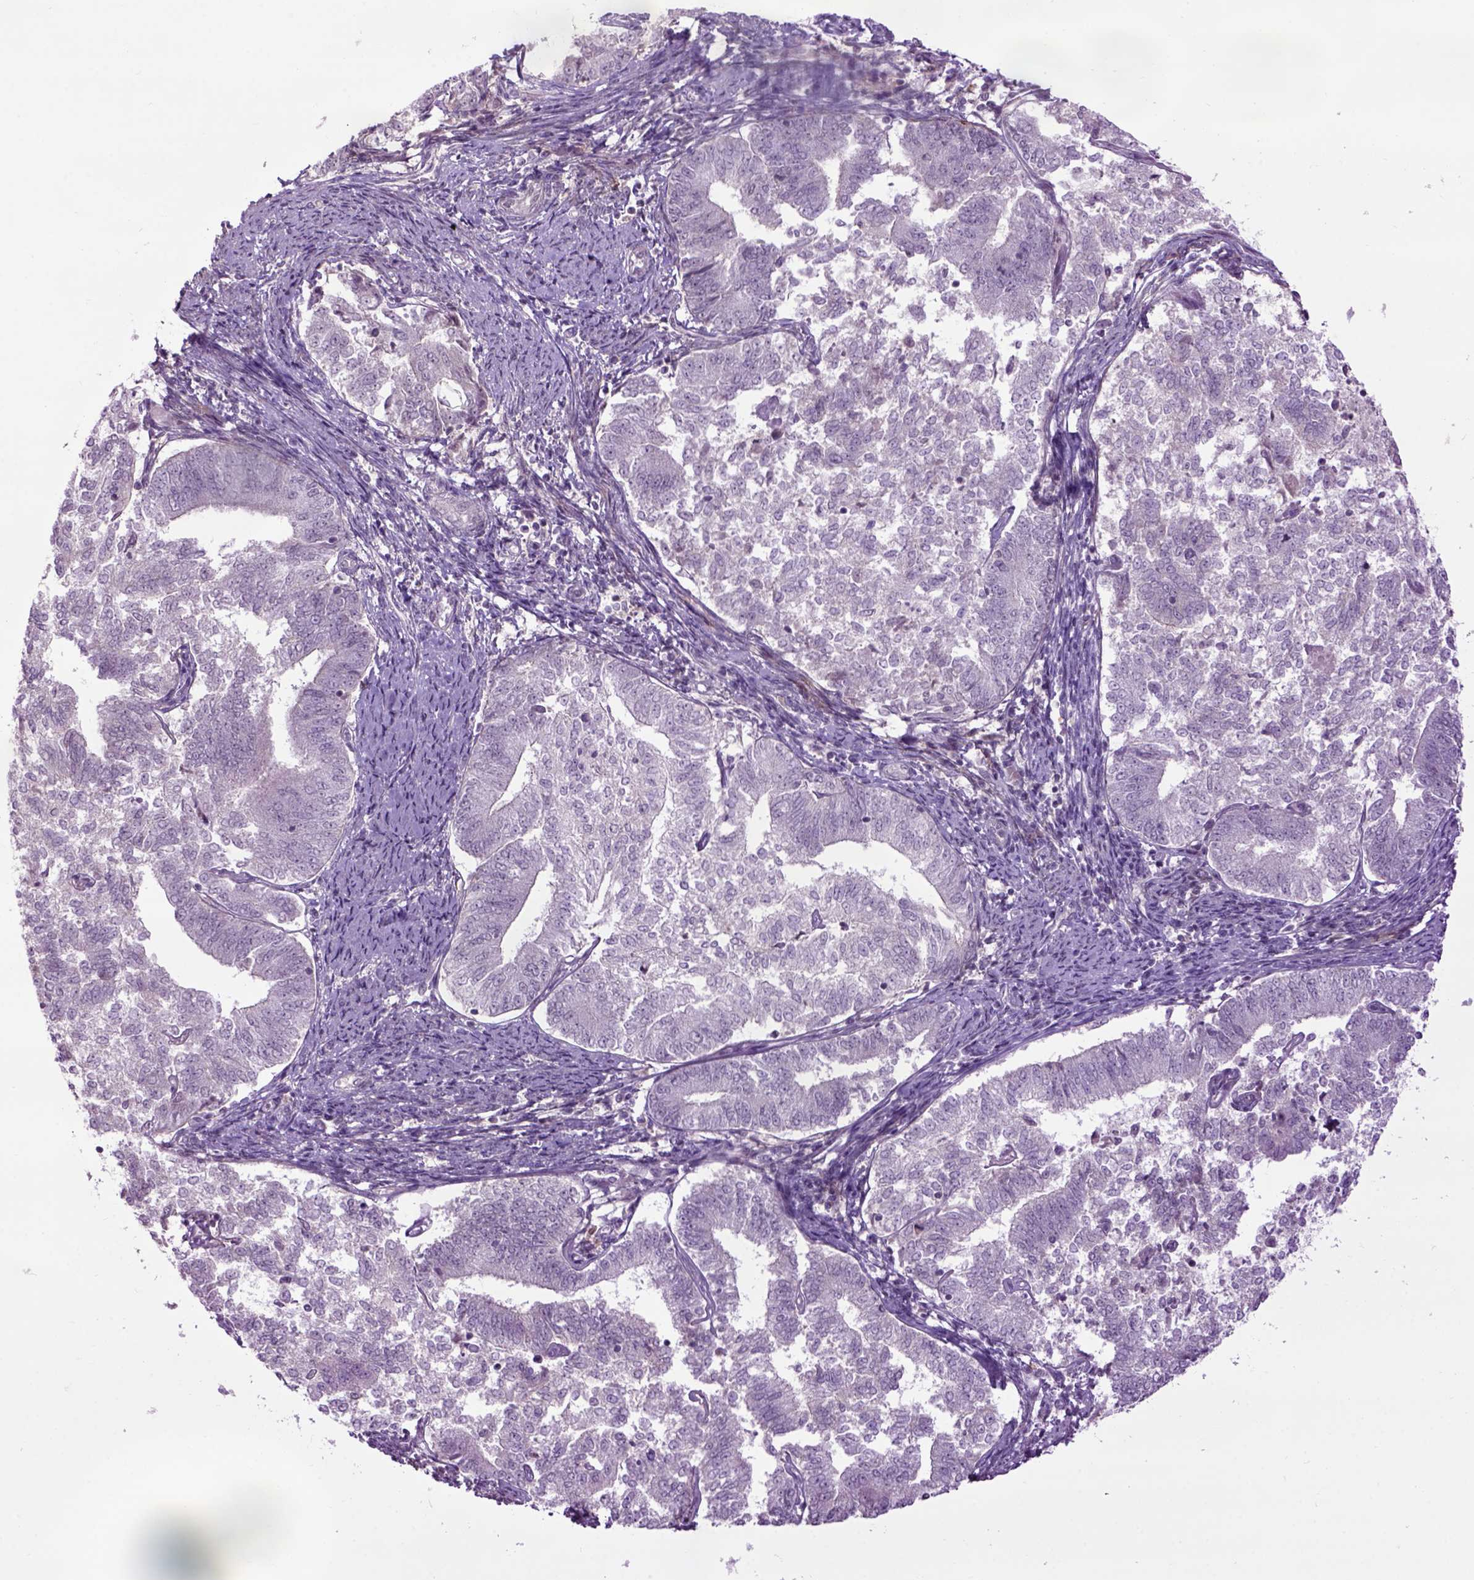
{"staining": {"intensity": "negative", "quantity": "none", "location": "none"}, "tissue": "endometrial cancer", "cell_type": "Tumor cells", "image_type": "cancer", "snomed": [{"axis": "morphology", "description": "Adenocarcinoma, NOS"}, {"axis": "topography", "description": "Endometrium"}], "caption": "The immunohistochemistry (IHC) image has no significant positivity in tumor cells of endometrial adenocarcinoma tissue.", "gene": "EMILIN3", "patient": {"sex": "female", "age": 65}}